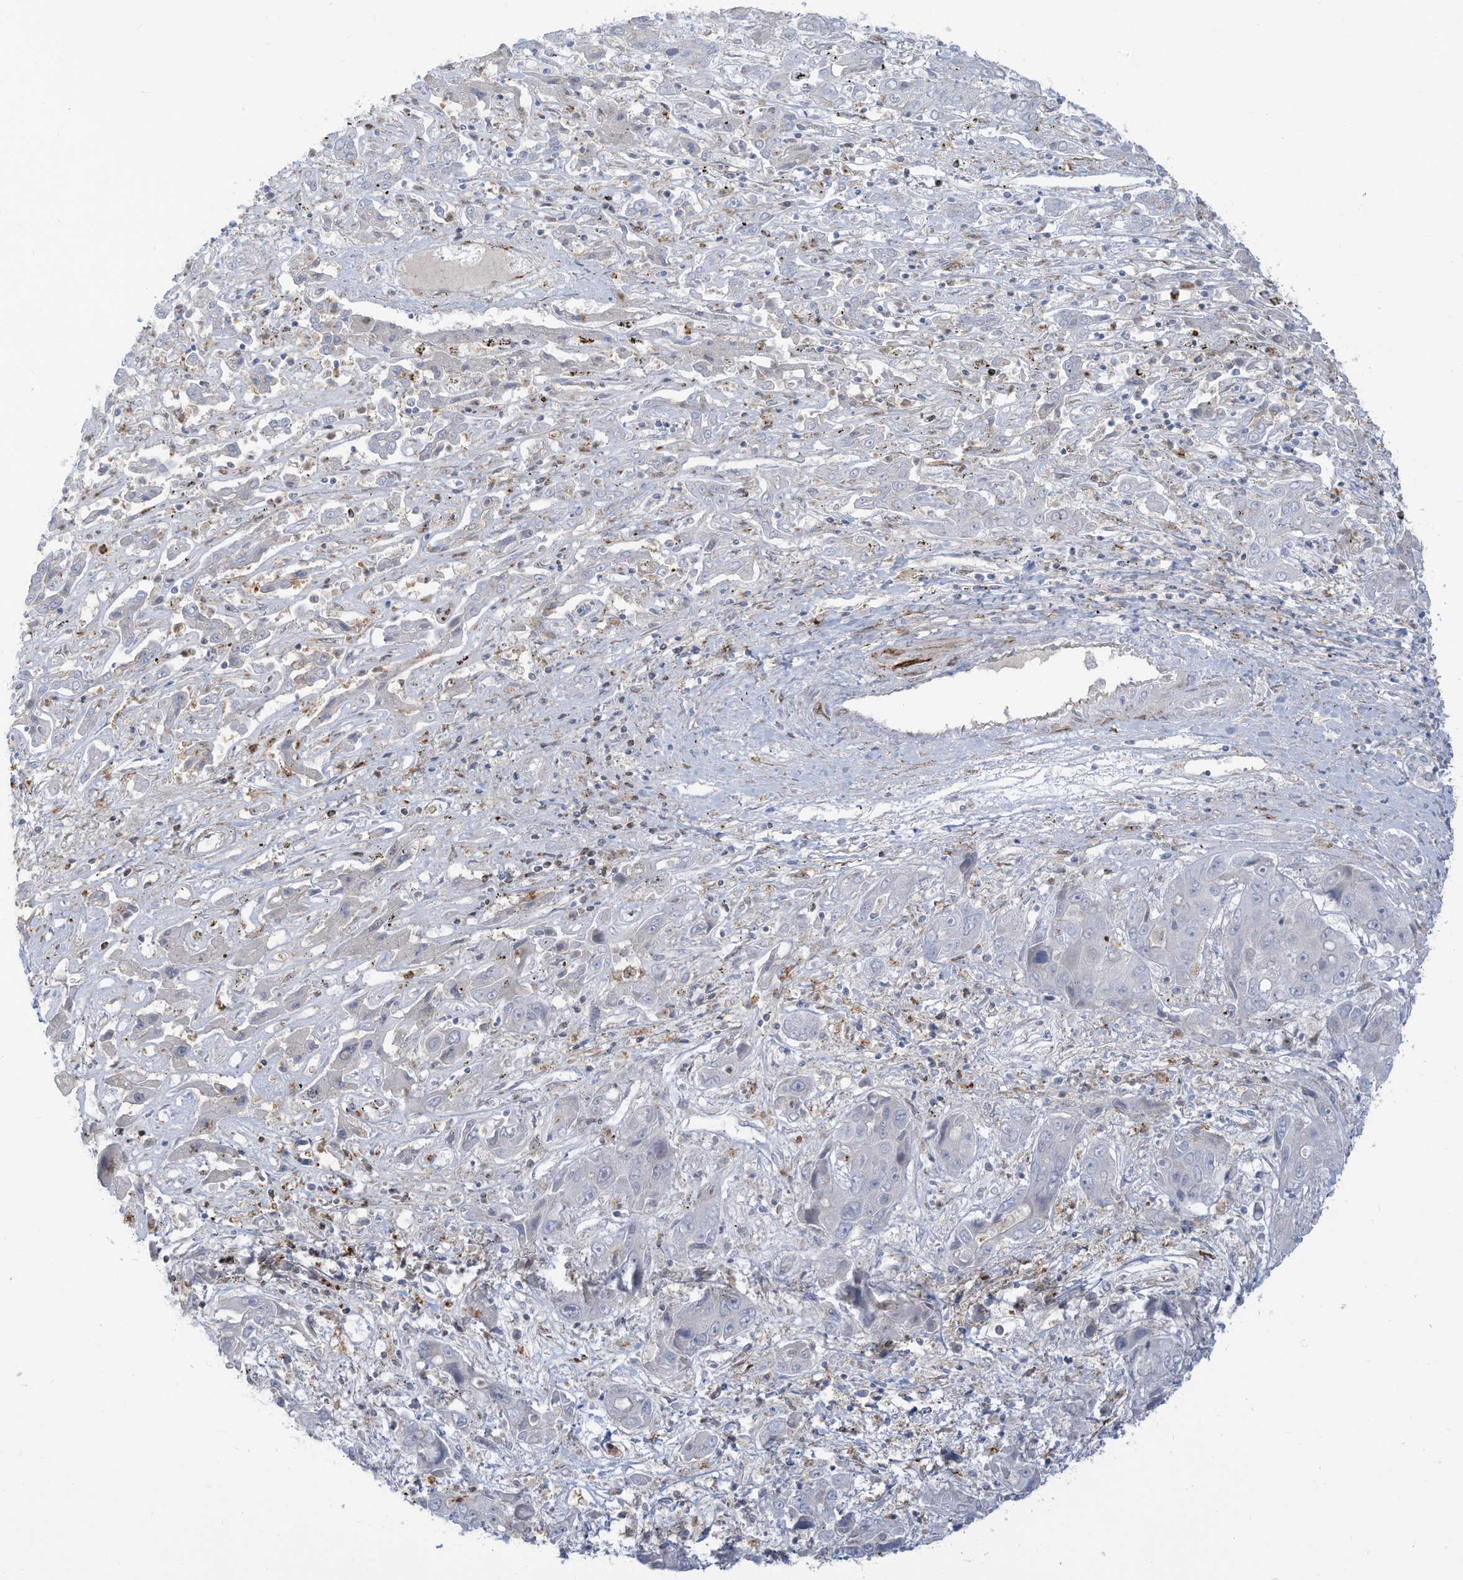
{"staining": {"intensity": "negative", "quantity": "none", "location": "none"}, "tissue": "liver cancer", "cell_type": "Tumor cells", "image_type": "cancer", "snomed": [{"axis": "morphology", "description": "Cholangiocarcinoma"}, {"axis": "topography", "description": "Liver"}], "caption": "This is an immunohistochemistry photomicrograph of human cholangiocarcinoma (liver). There is no positivity in tumor cells.", "gene": "NOTO", "patient": {"sex": "male", "age": 67}}